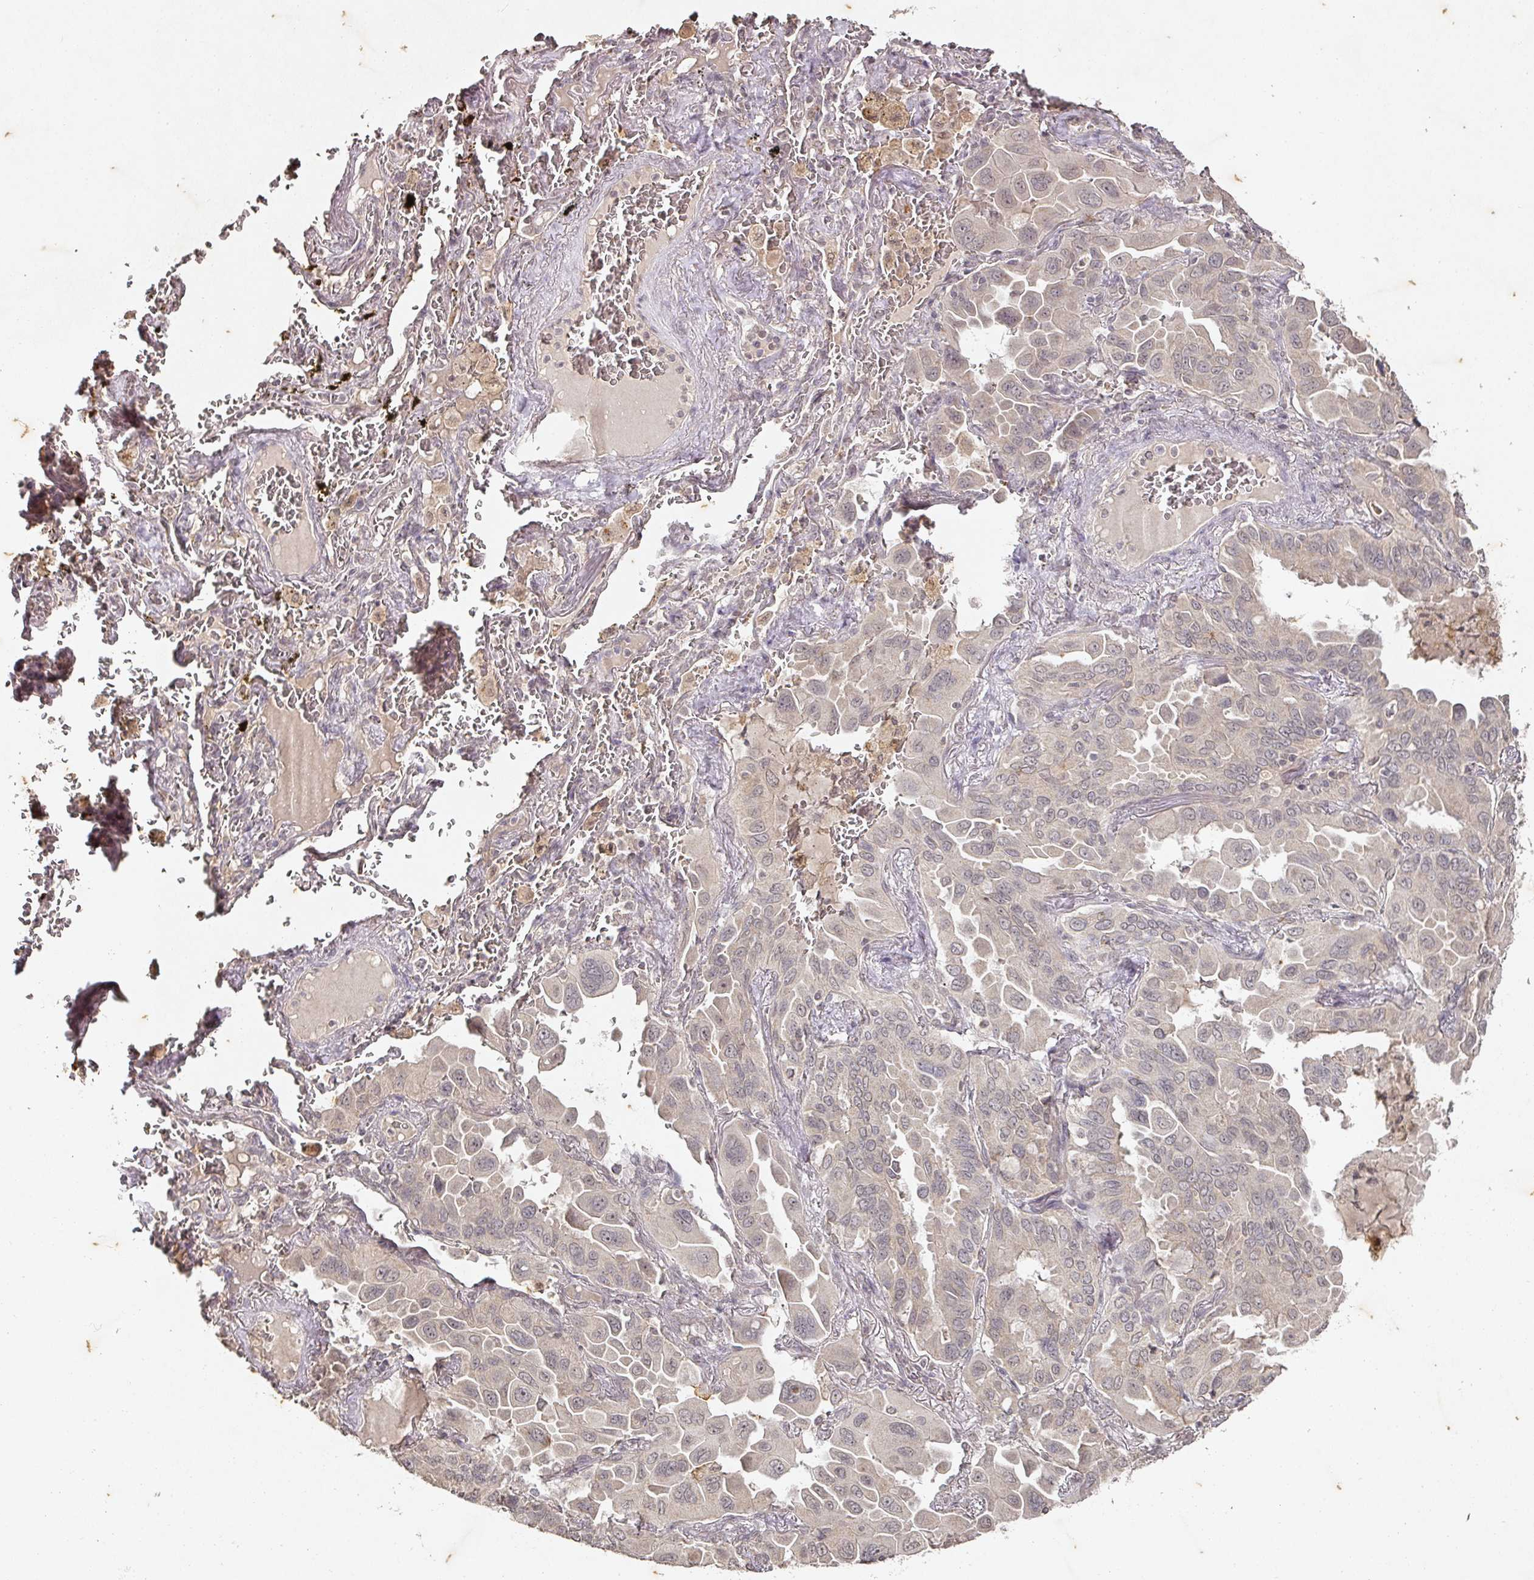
{"staining": {"intensity": "negative", "quantity": "none", "location": "none"}, "tissue": "lung cancer", "cell_type": "Tumor cells", "image_type": "cancer", "snomed": [{"axis": "morphology", "description": "Adenocarcinoma, NOS"}, {"axis": "topography", "description": "Lung"}], "caption": "DAB immunohistochemical staining of lung adenocarcinoma displays no significant staining in tumor cells. (Brightfield microscopy of DAB IHC at high magnification).", "gene": "CAPN5", "patient": {"sex": "male", "age": 64}}